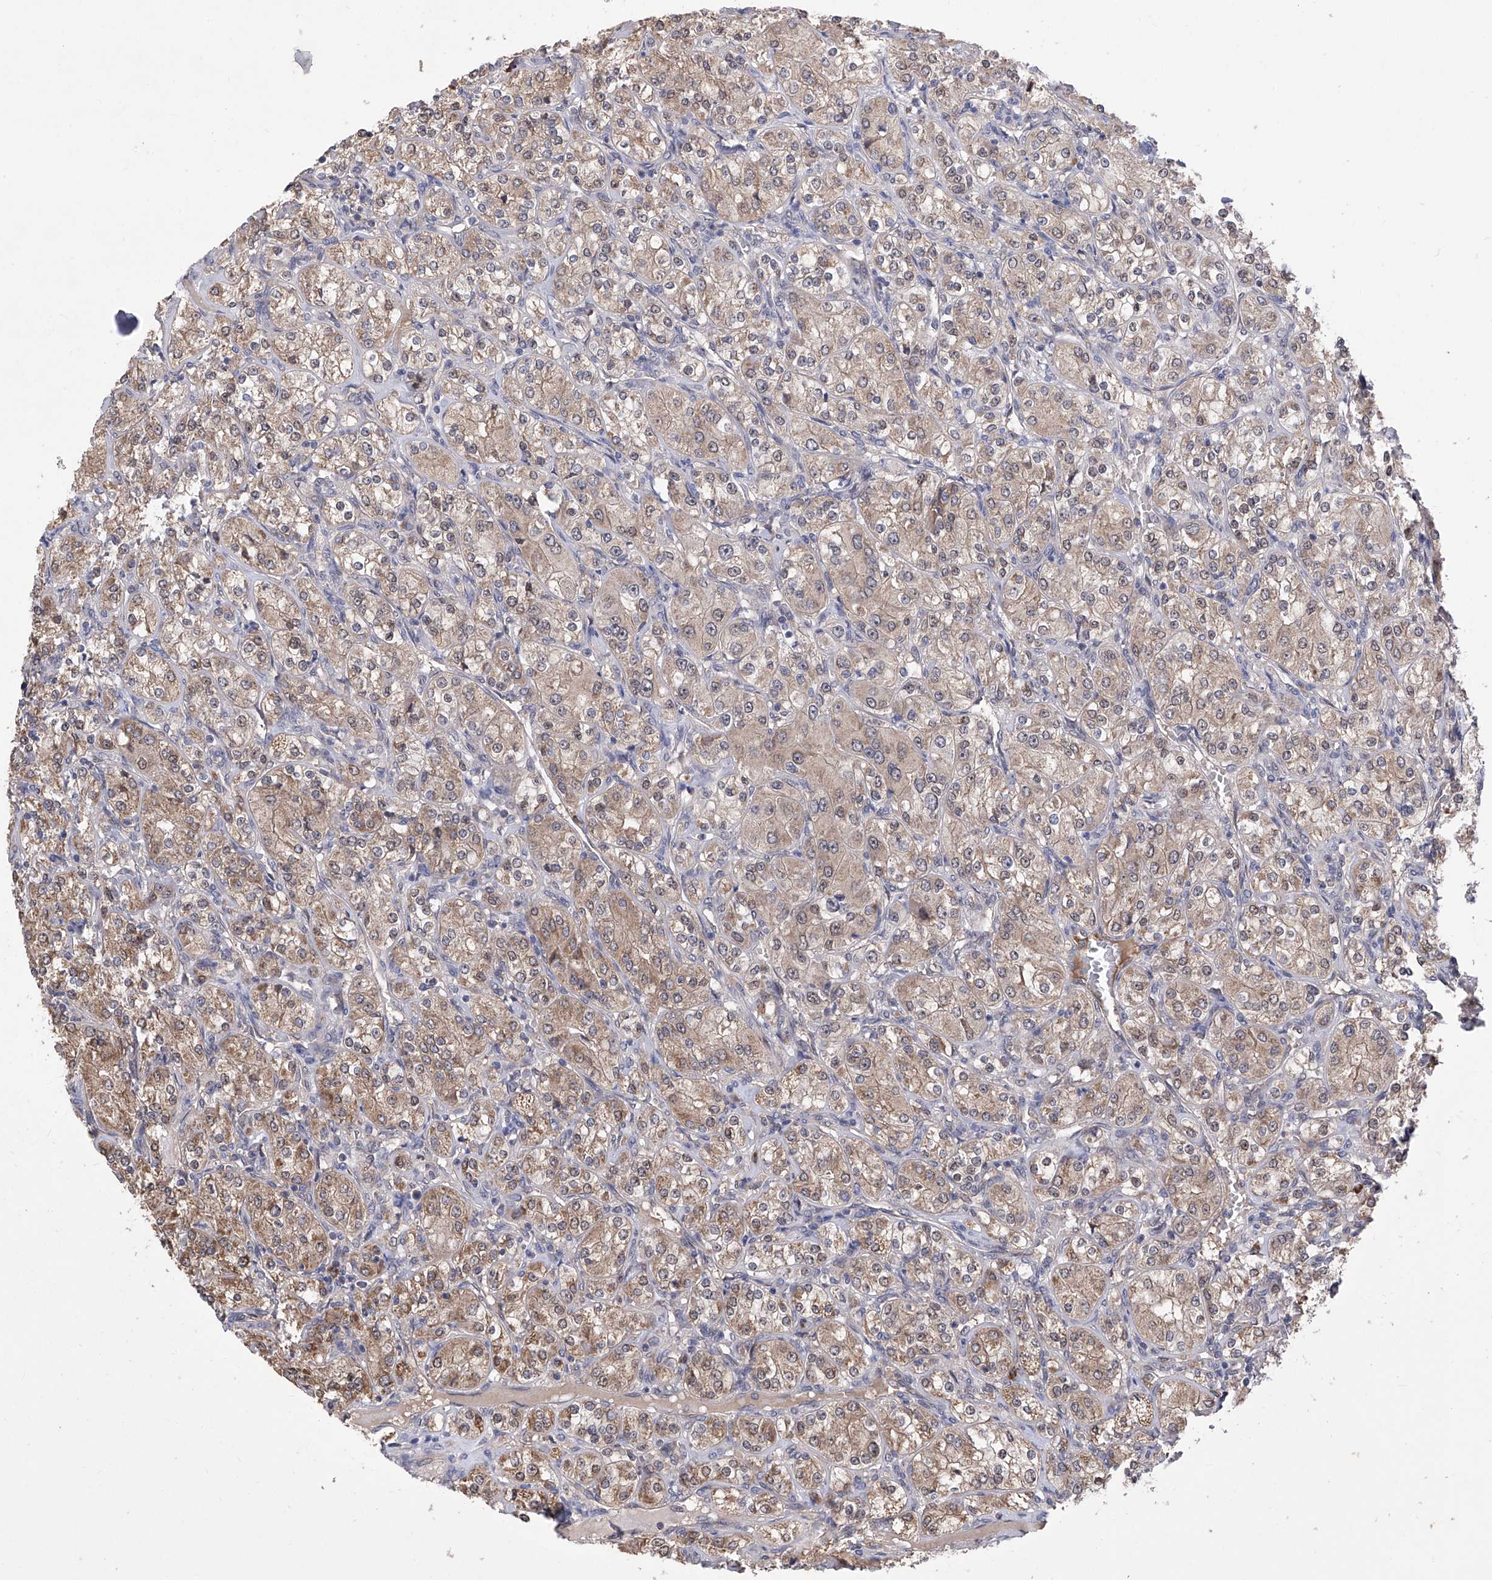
{"staining": {"intensity": "moderate", "quantity": ">75%", "location": "cytoplasmic/membranous"}, "tissue": "renal cancer", "cell_type": "Tumor cells", "image_type": "cancer", "snomed": [{"axis": "morphology", "description": "Adenocarcinoma, NOS"}, {"axis": "topography", "description": "Kidney"}], "caption": "Adenocarcinoma (renal) stained with a protein marker demonstrates moderate staining in tumor cells.", "gene": "USP45", "patient": {"sex": "male", "age": 77}}